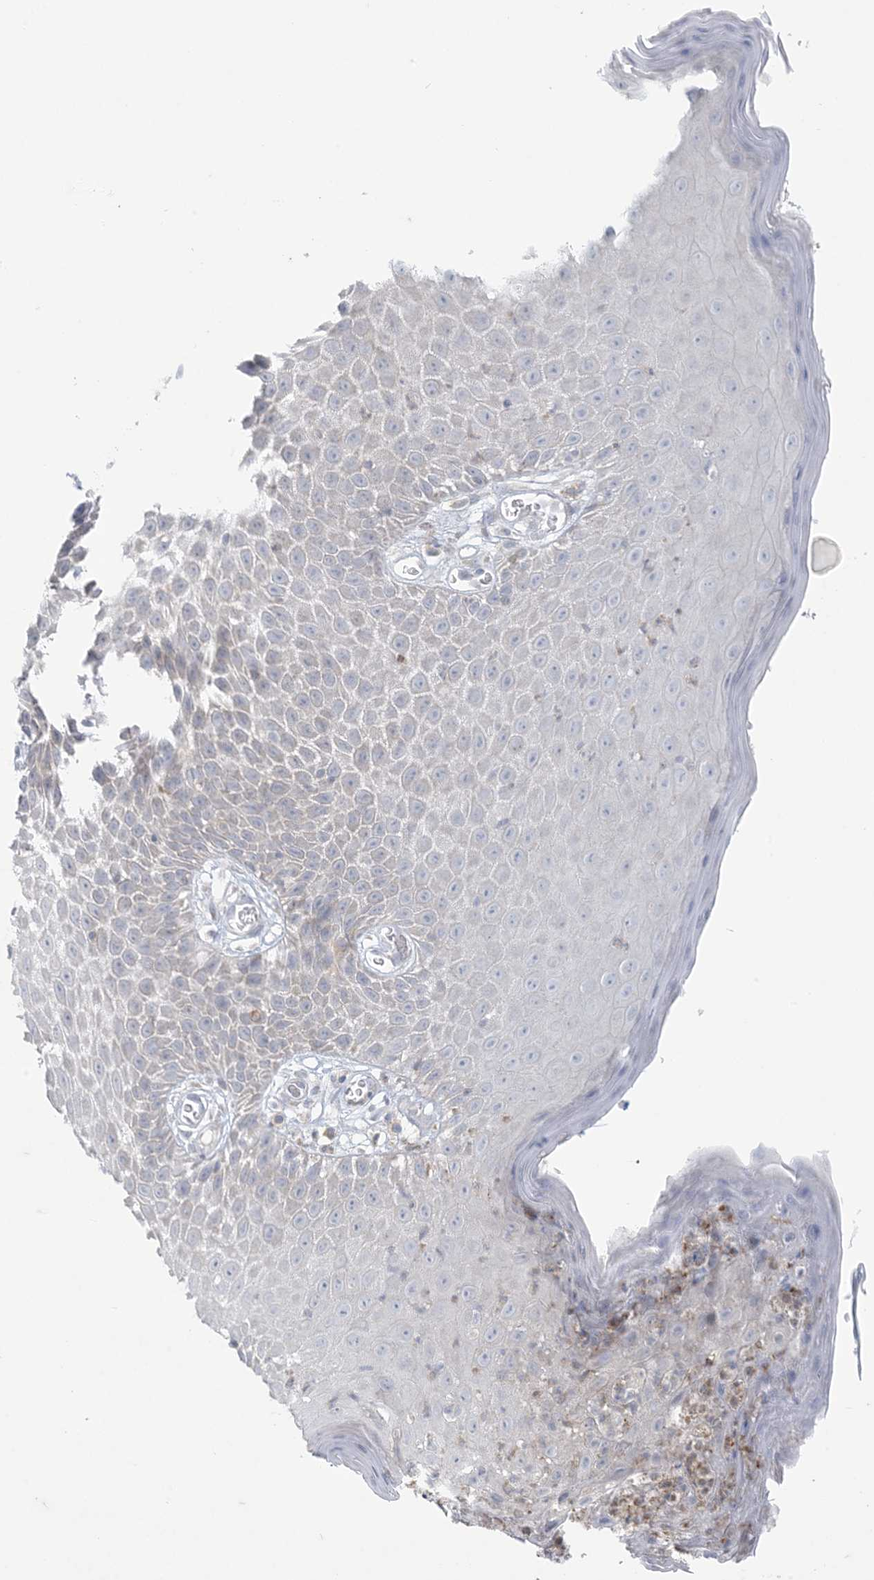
{"staining": {"intensity": "moderate", "quantity": "<25%", "location": "cytoplasmic/membranous"}, "tissue": "skin", "cell_type": "Epidermal cells", "image_type": "normal", "snomed": [{"axis": "morphology", "description": "Normal tissue, NOS"}, {"axis": "topography", "description": "Vulva"}], "caption": "The photomicrograph shows a brown stain indicating the presence of a protein in the cytoplasmic/membranous of epidermal cells in skin.", "gene": "KIF3A", "patient": {"sex": "female", "age": 68}}